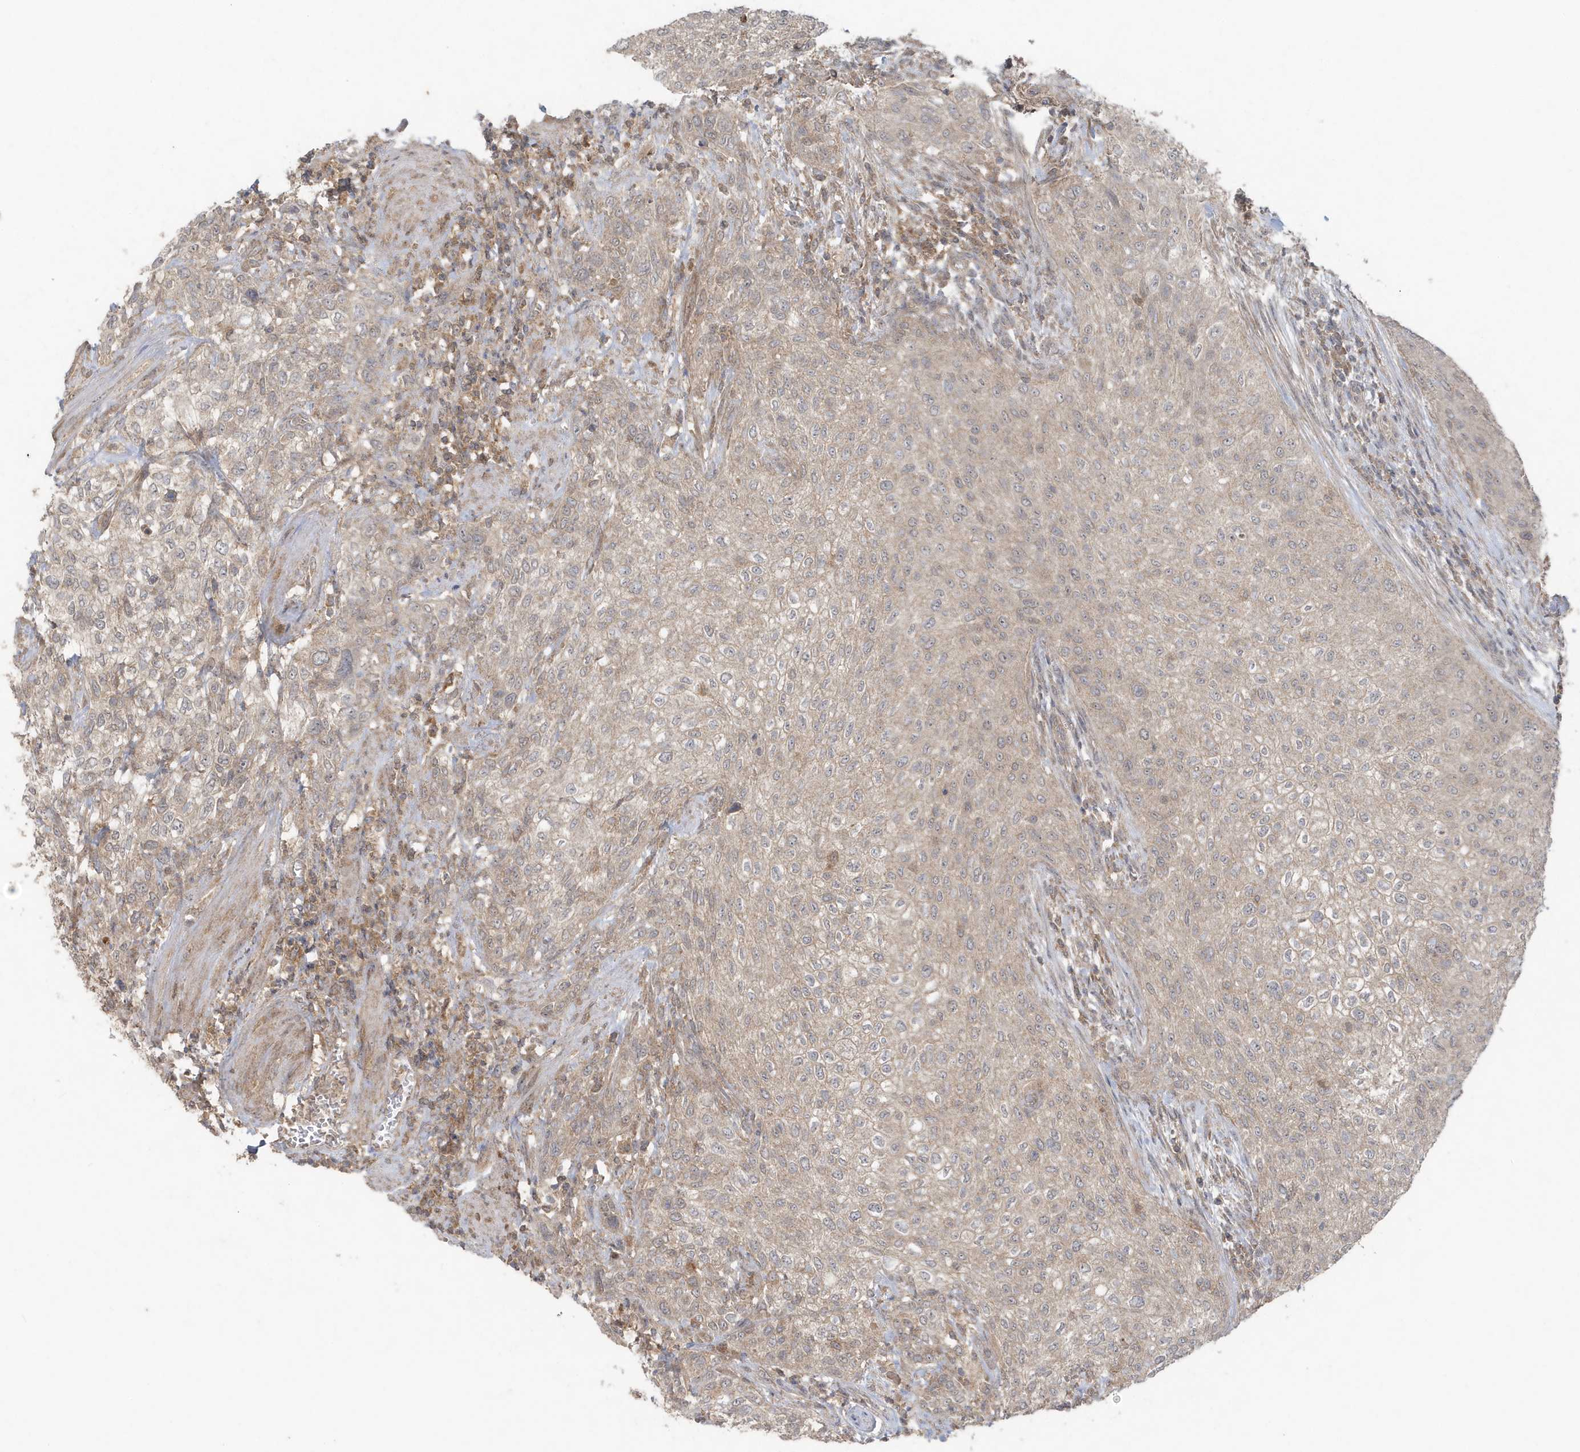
{"staining": {"intensity": "weak", "quantity": ">75%", "location": "cytoplasmic/membranous"}, "tissue": "urothelial cancer", "cell_type": "Tumor cells", "image_type": "cancer", "snomed": [{"axis": "morphology", "description": "Urothelial carcinoma, High grade"}, {"axis": "topography", "description": "Urinary bladder"}], "caption": "Brown immunohistochemical staining in urothelial cancer reveals weak cytoplasmic/membranous staining in about >75% of tumor cells.", "gene": "C1RL", "patient": {"sex": "male", "age": 35}}